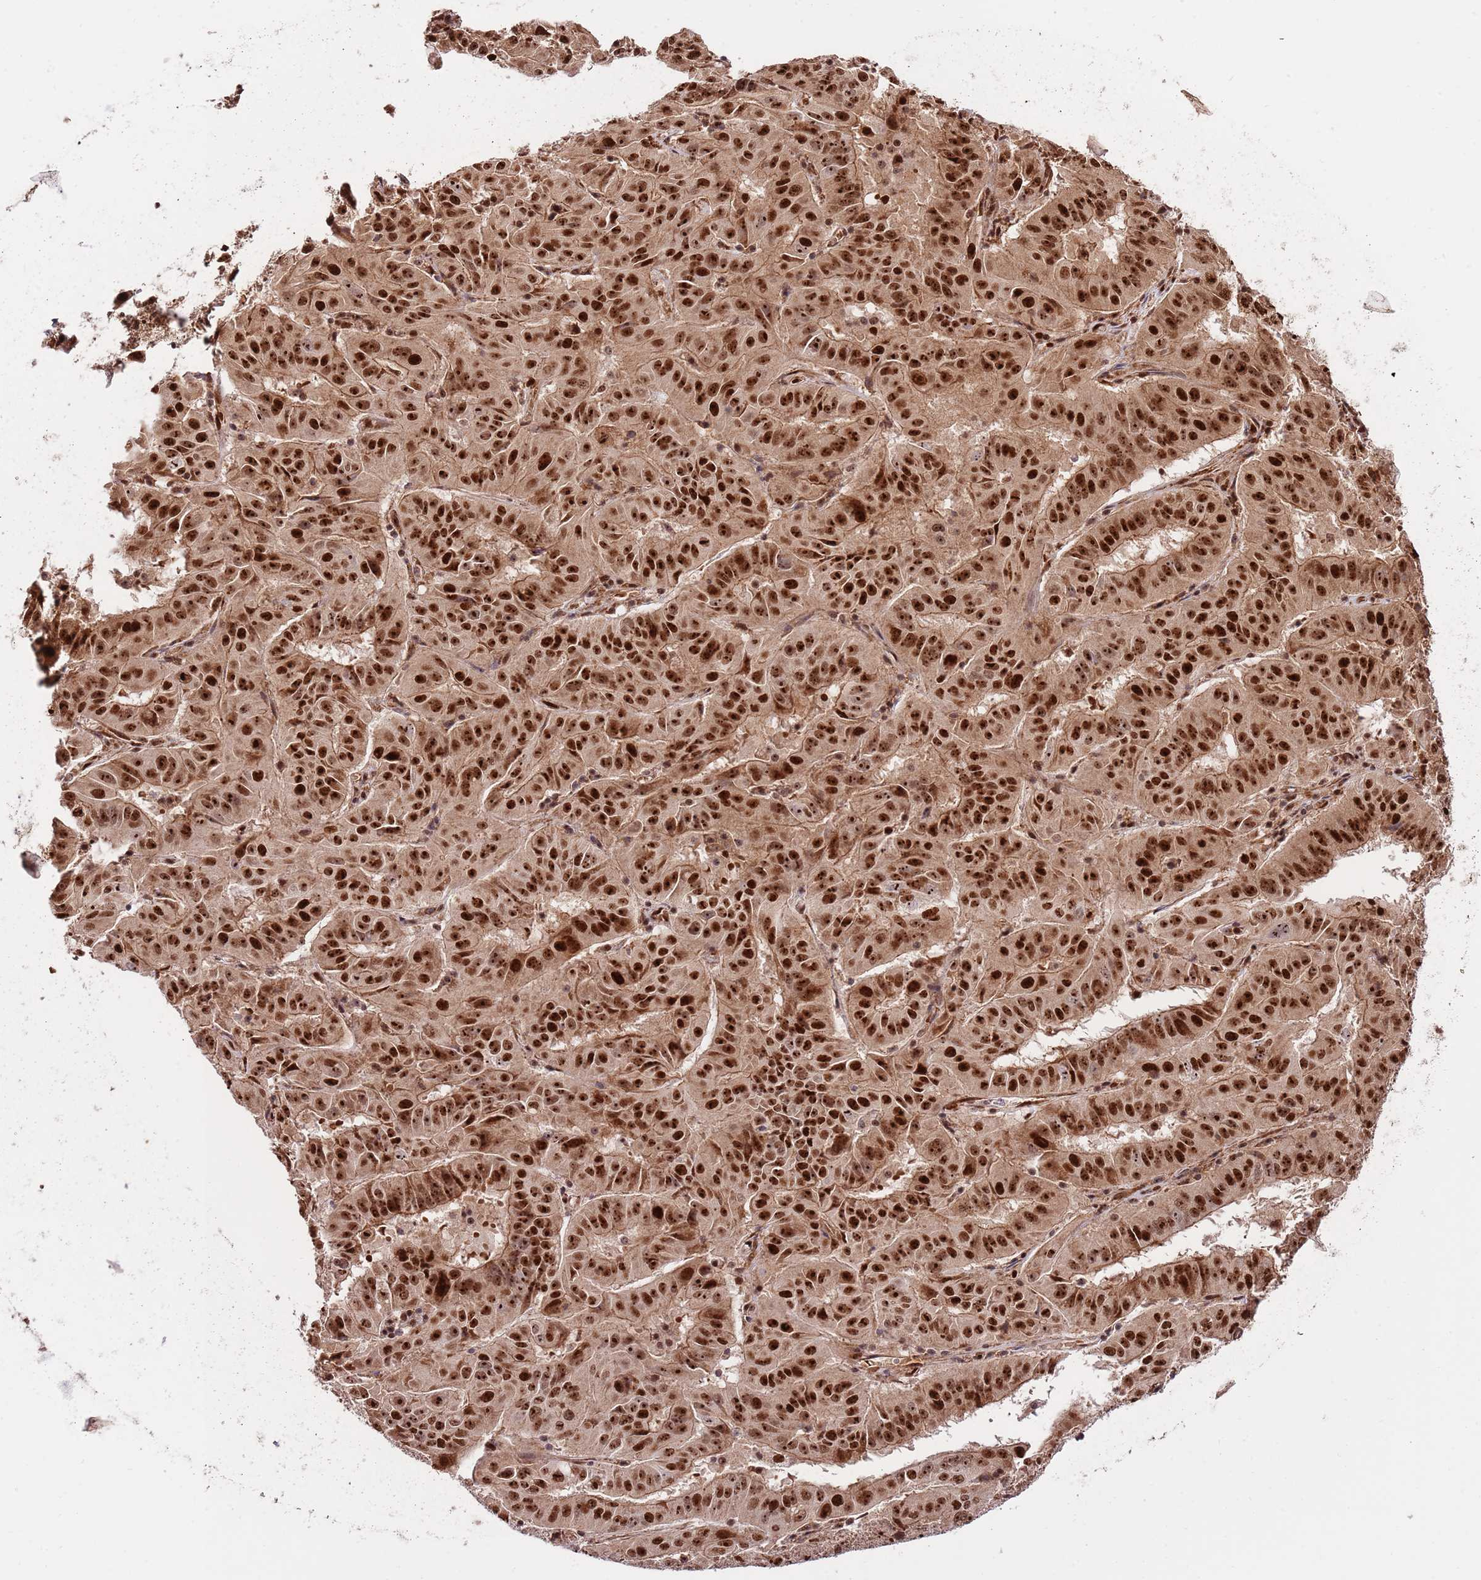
{"staining": {"intensity": "strong", "quantity": ">75%", "location": "nuclear"}, "tissue": "pancreatic cancer", "cell_type": "Tumor cells", "image_type": "cancer", "snomed": [{"axis": "morphology", "description": "Adenocarcinoma, NOS"}, {"axis": "topography", "description": "Pancreas"}], "caption": "Tumor cells exhibit strong nuclear positivity in approximately >75% of cells in pancreatic adenocarcinoma.", "gene": "RIF1", "patient": {"sex": "male", "age": 63}}